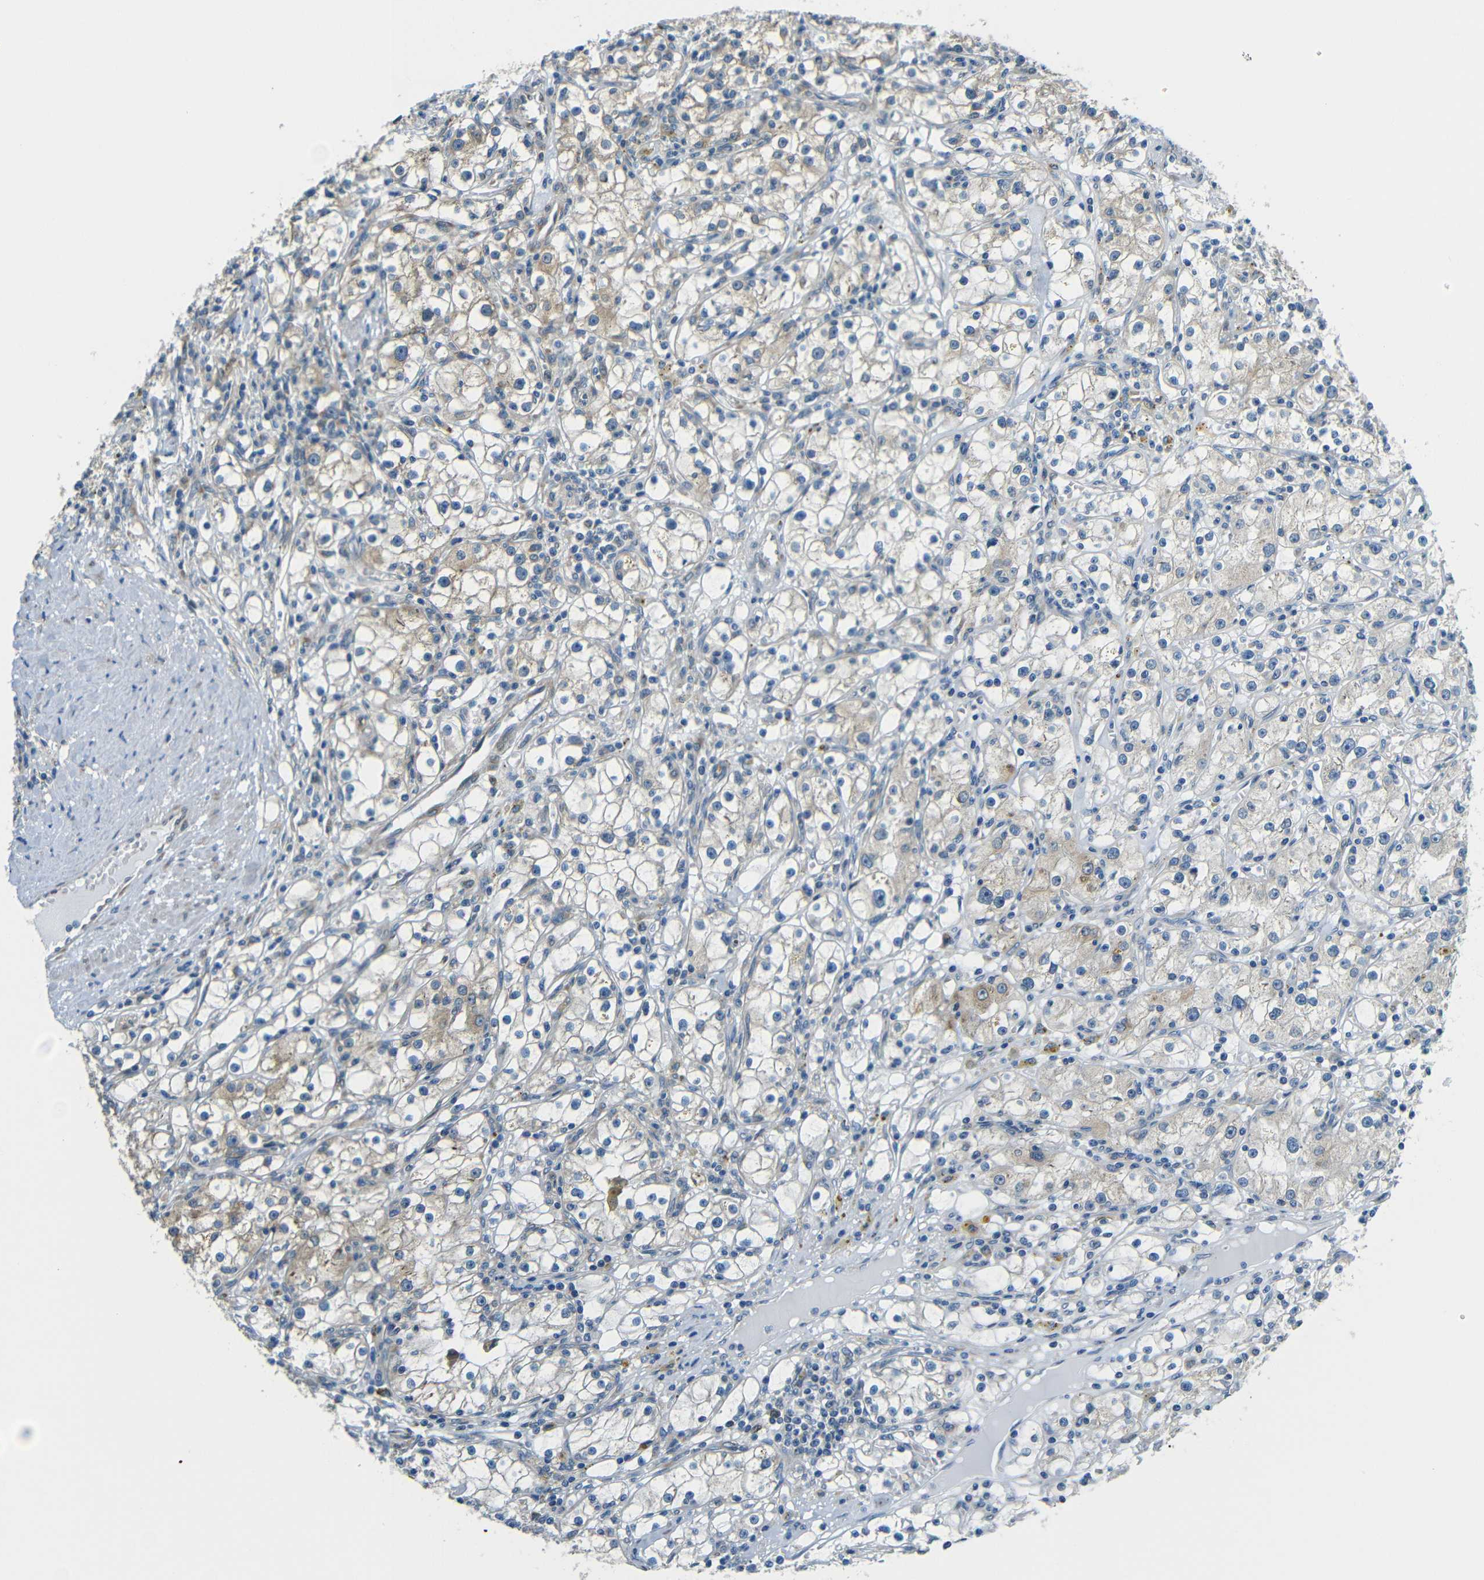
{"staining": {"intensity": "weak", "quantity": "25%-75%", "location": "cytoplasmic/membranous"}, "tissue": "renal cancer", "cell_type": "Tumor cells", "image_type": "cancer", "snomed": [{"axis": "morphology", "description": "Adenocarcinoma, NOS"}, {"axis": "topography", "description": "Kidney"}], "caption": "The immunohistochemical stain labels weak cytoplasmic/membranous expression in tumor cells of renal cancer tissue. Using DAB (brown) and hematoxylin (blue) stains, captured at high magnification using brightfield microscopy.", "gene": "VAPB", "patient": {"sex": "male", "age": 56}}